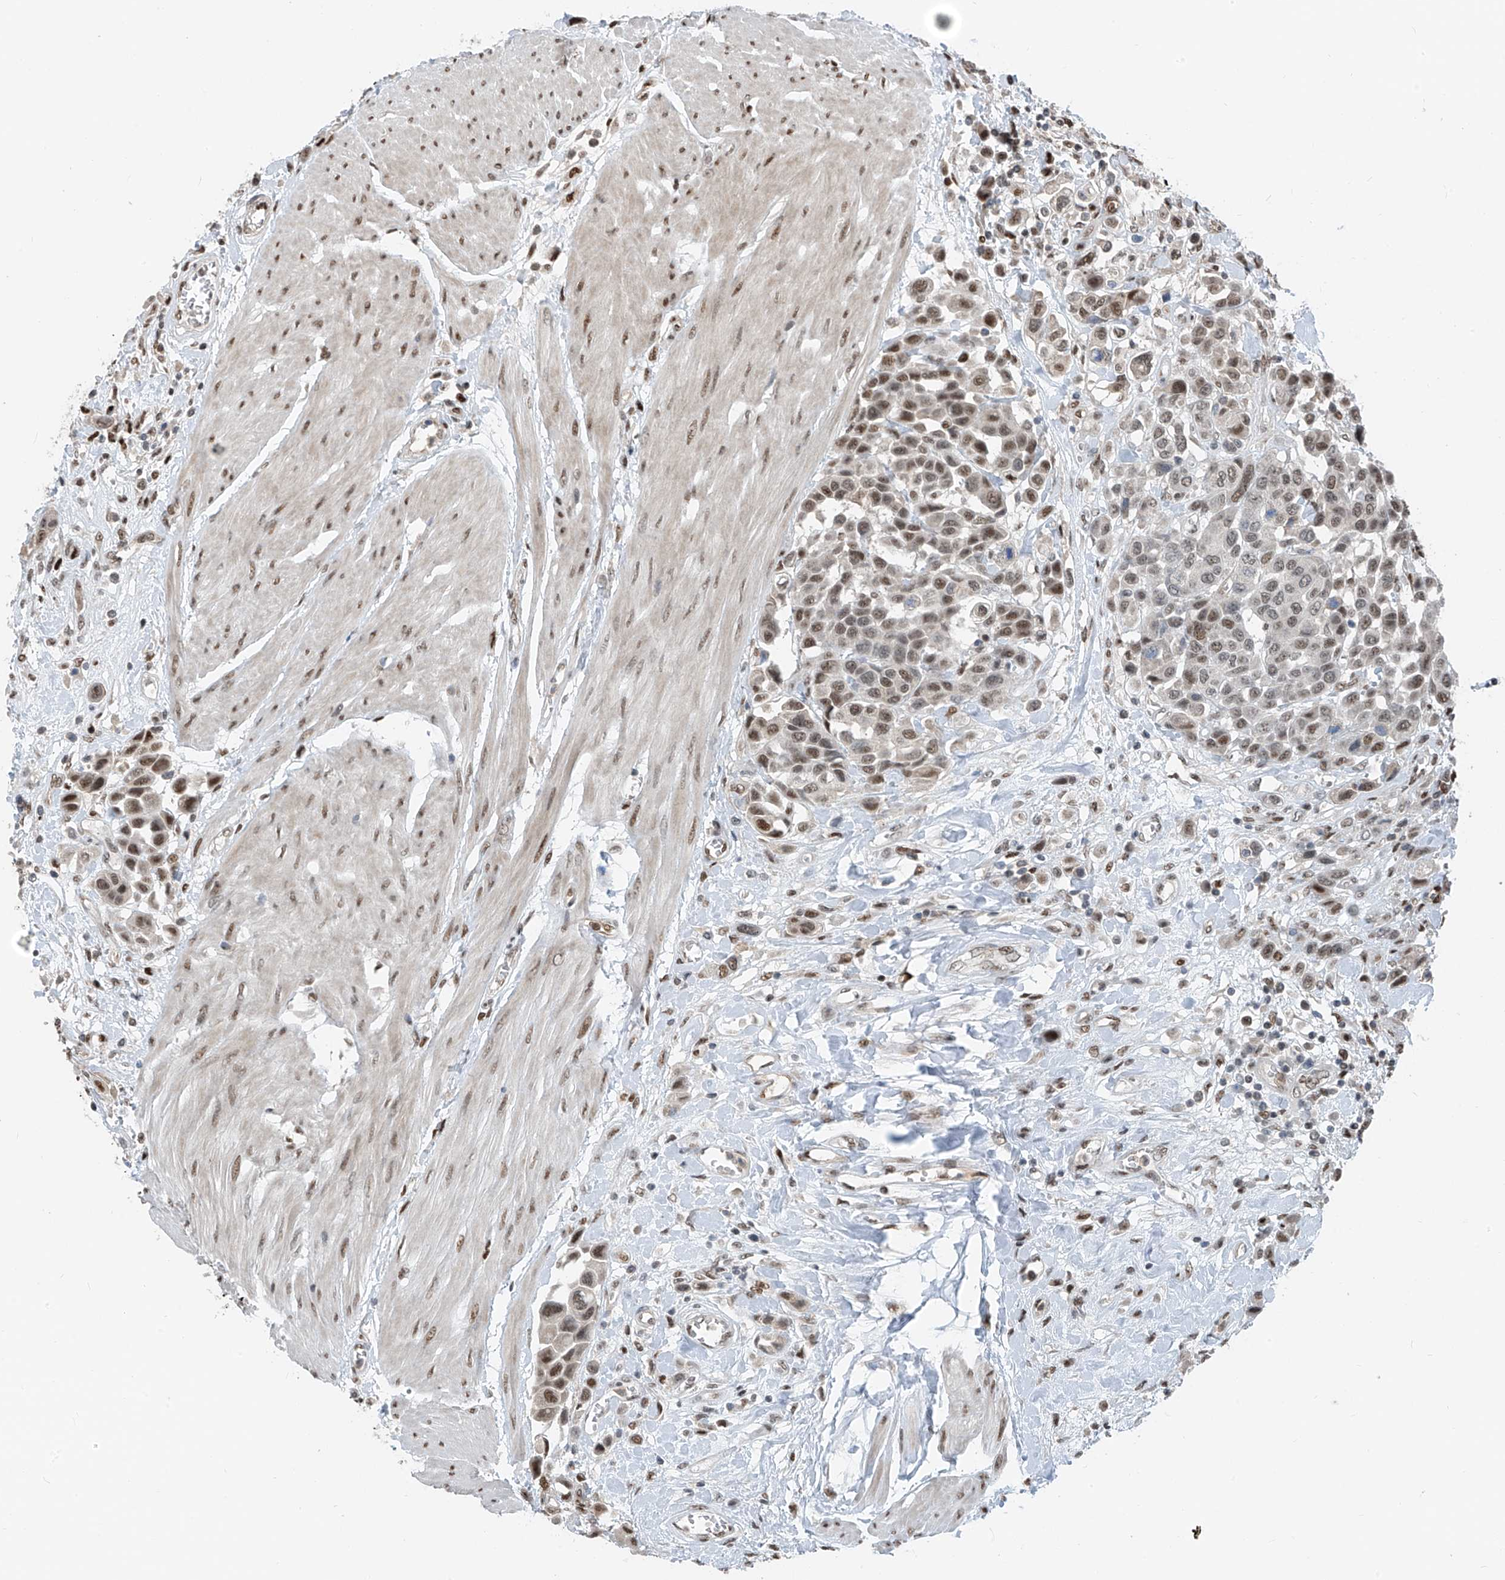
{"staining": {"intensity": "moderate", "quantity": ">75%", "location": "nuclear"}, "tissue": "urothelial cancer", "cell_type": "Tumor cells", "image_type": "cancer", "snomed": [{"axis": "morphology", "description": "Urothelial carcinoma, High grade"}, {"axis": "topography", "description": "Urinary bladder"}], "caption": "Protein staining of urothelial carcinoma (high-grade) tissue shows moderate nuclear expression in approximately >75% of tumor cells.", "gene": "RBP7", "patient": {"sex": "male", "age": 50}}